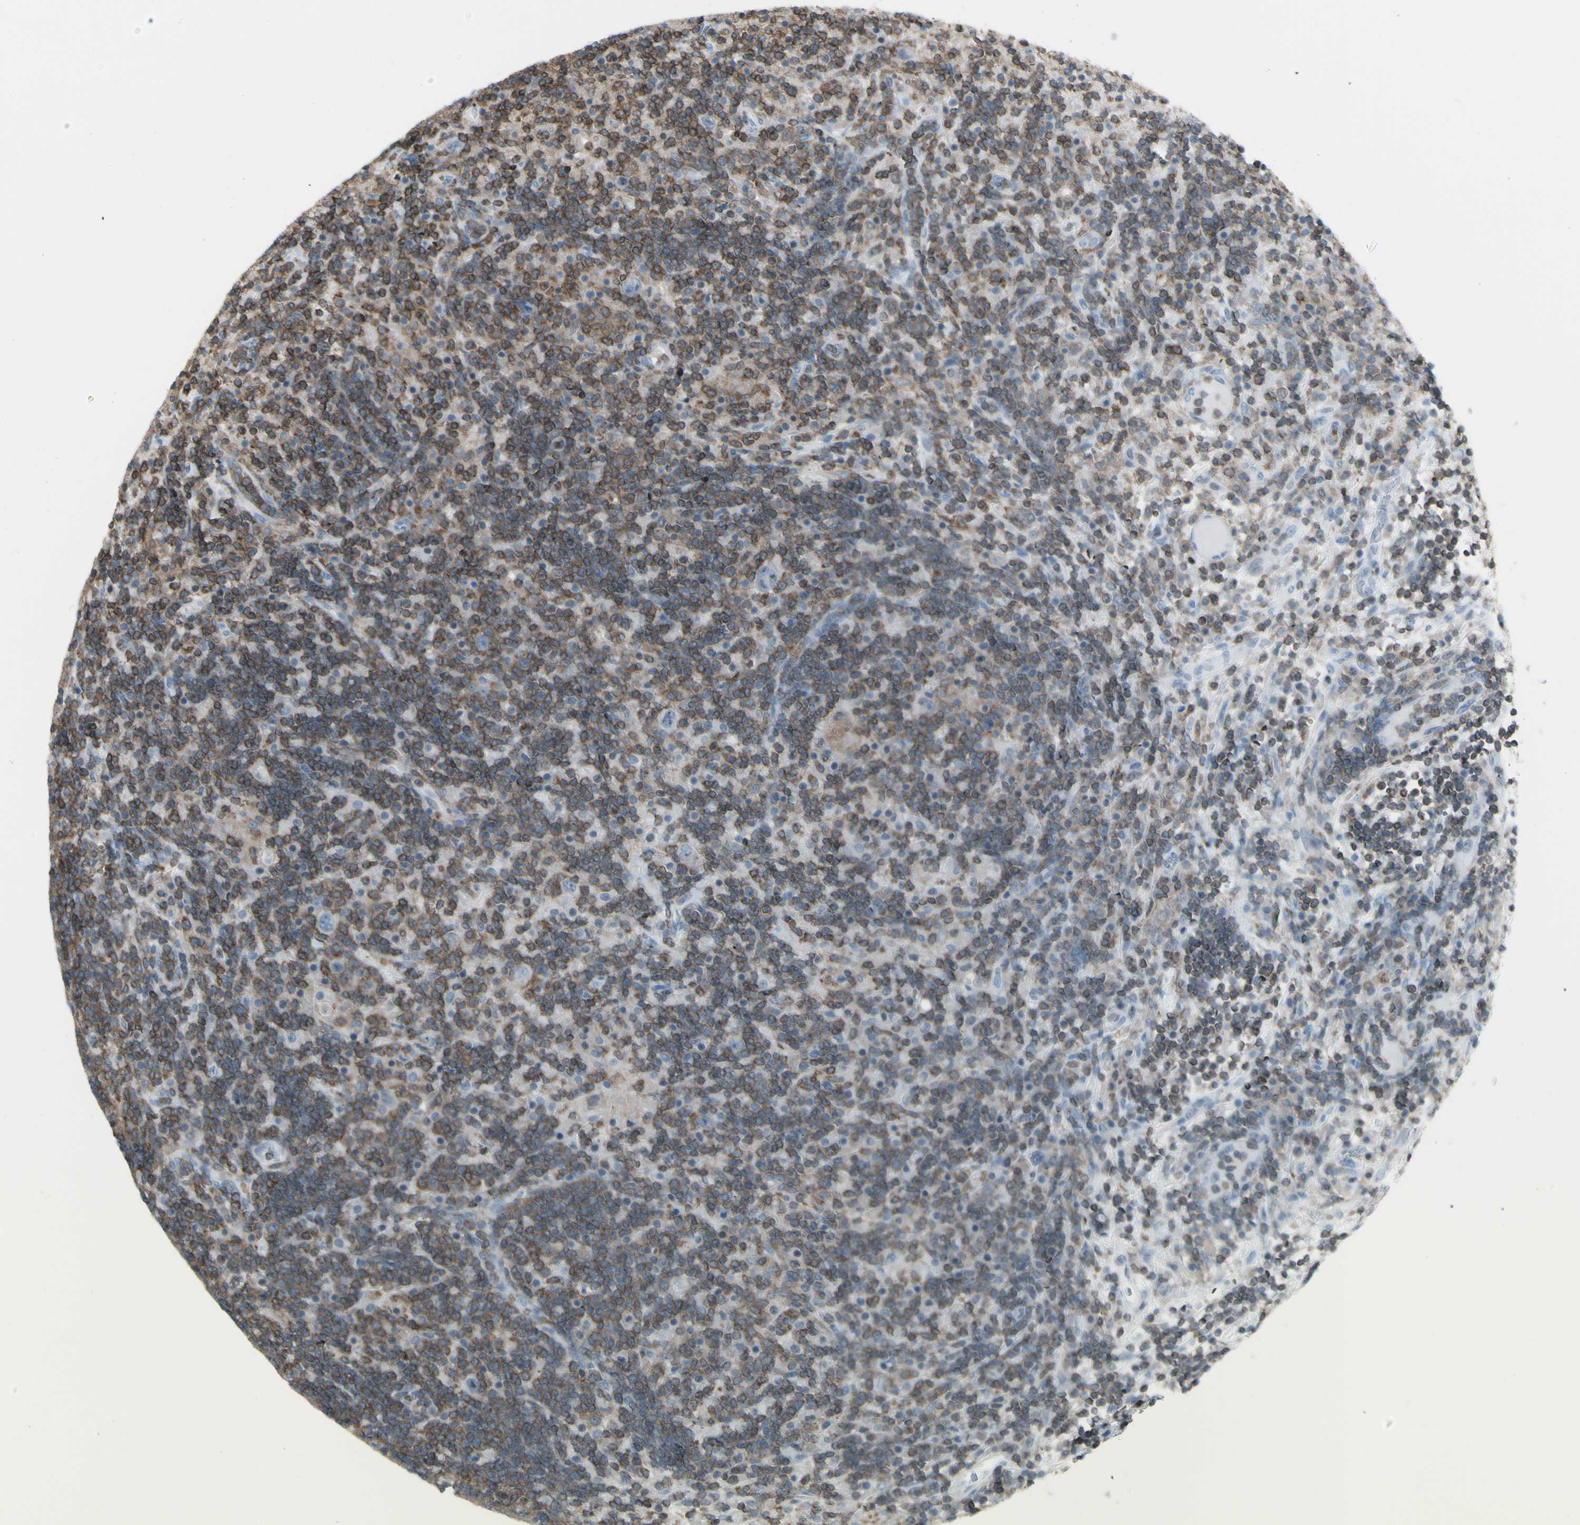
{"staining": {"intensity": "moderate", "quantity": "25%-75%", "location": "cytoplasmic/membranous"}, "tissue": "lymphoma", "cell_type": "Tumor cells", "image_type": "cancer", "snomed": [{"axis": "morphology", "description": "Hodgkin's disease, NOS"}, {"axis": "topography", "description": "Lymph node"}], "caption": "Lymphoma was stained to show a protein in brown. There is medium levels of moderate cytoplasmic/membranous staining in approximately 25%-75% of tumor cells.", "gene": "NRG1", "patient": {"sex": "male", "age": 70}}